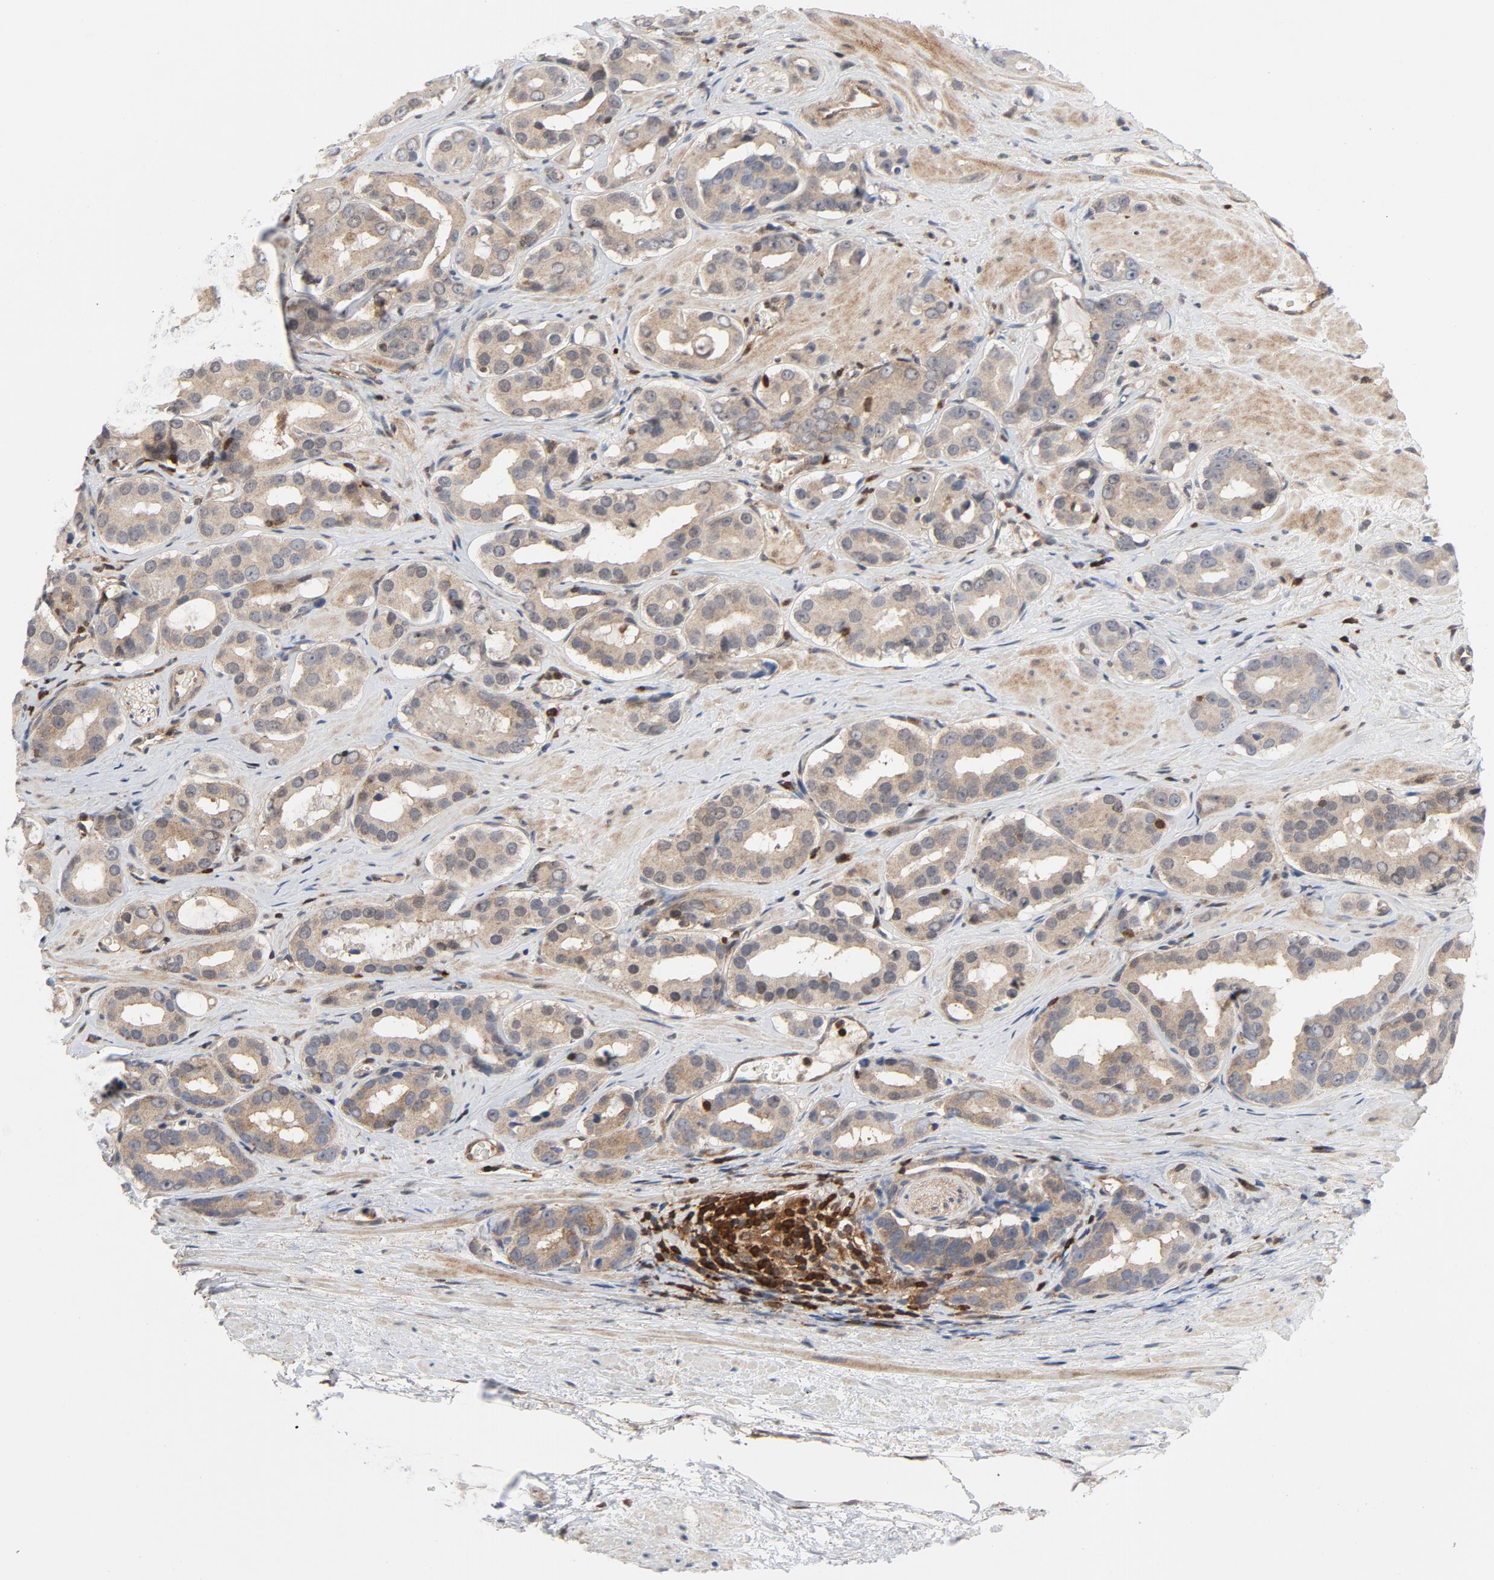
{"staining": {"intensity": "weak", "quantity": ">75%", "location": "cytoplasmic/membranous"}, "tissue": "prostate cancer", "cell_type": "Tumor cells", "image_type": "cancer", "snomed": [{"axis": "morphology", "description": "Adenocarcinoma, Low grade"}, {"axis": "topography", "description": "Prostate"}], "caption": "Immunohistochemical staining of adenocarcinoma (low-grade) (prostate) reveals weak cytoplasmic/membranous protein expression in about >75% of tumor cells.", "gene": "TRADD", "patient": {"sex": "male", "age": 59}}